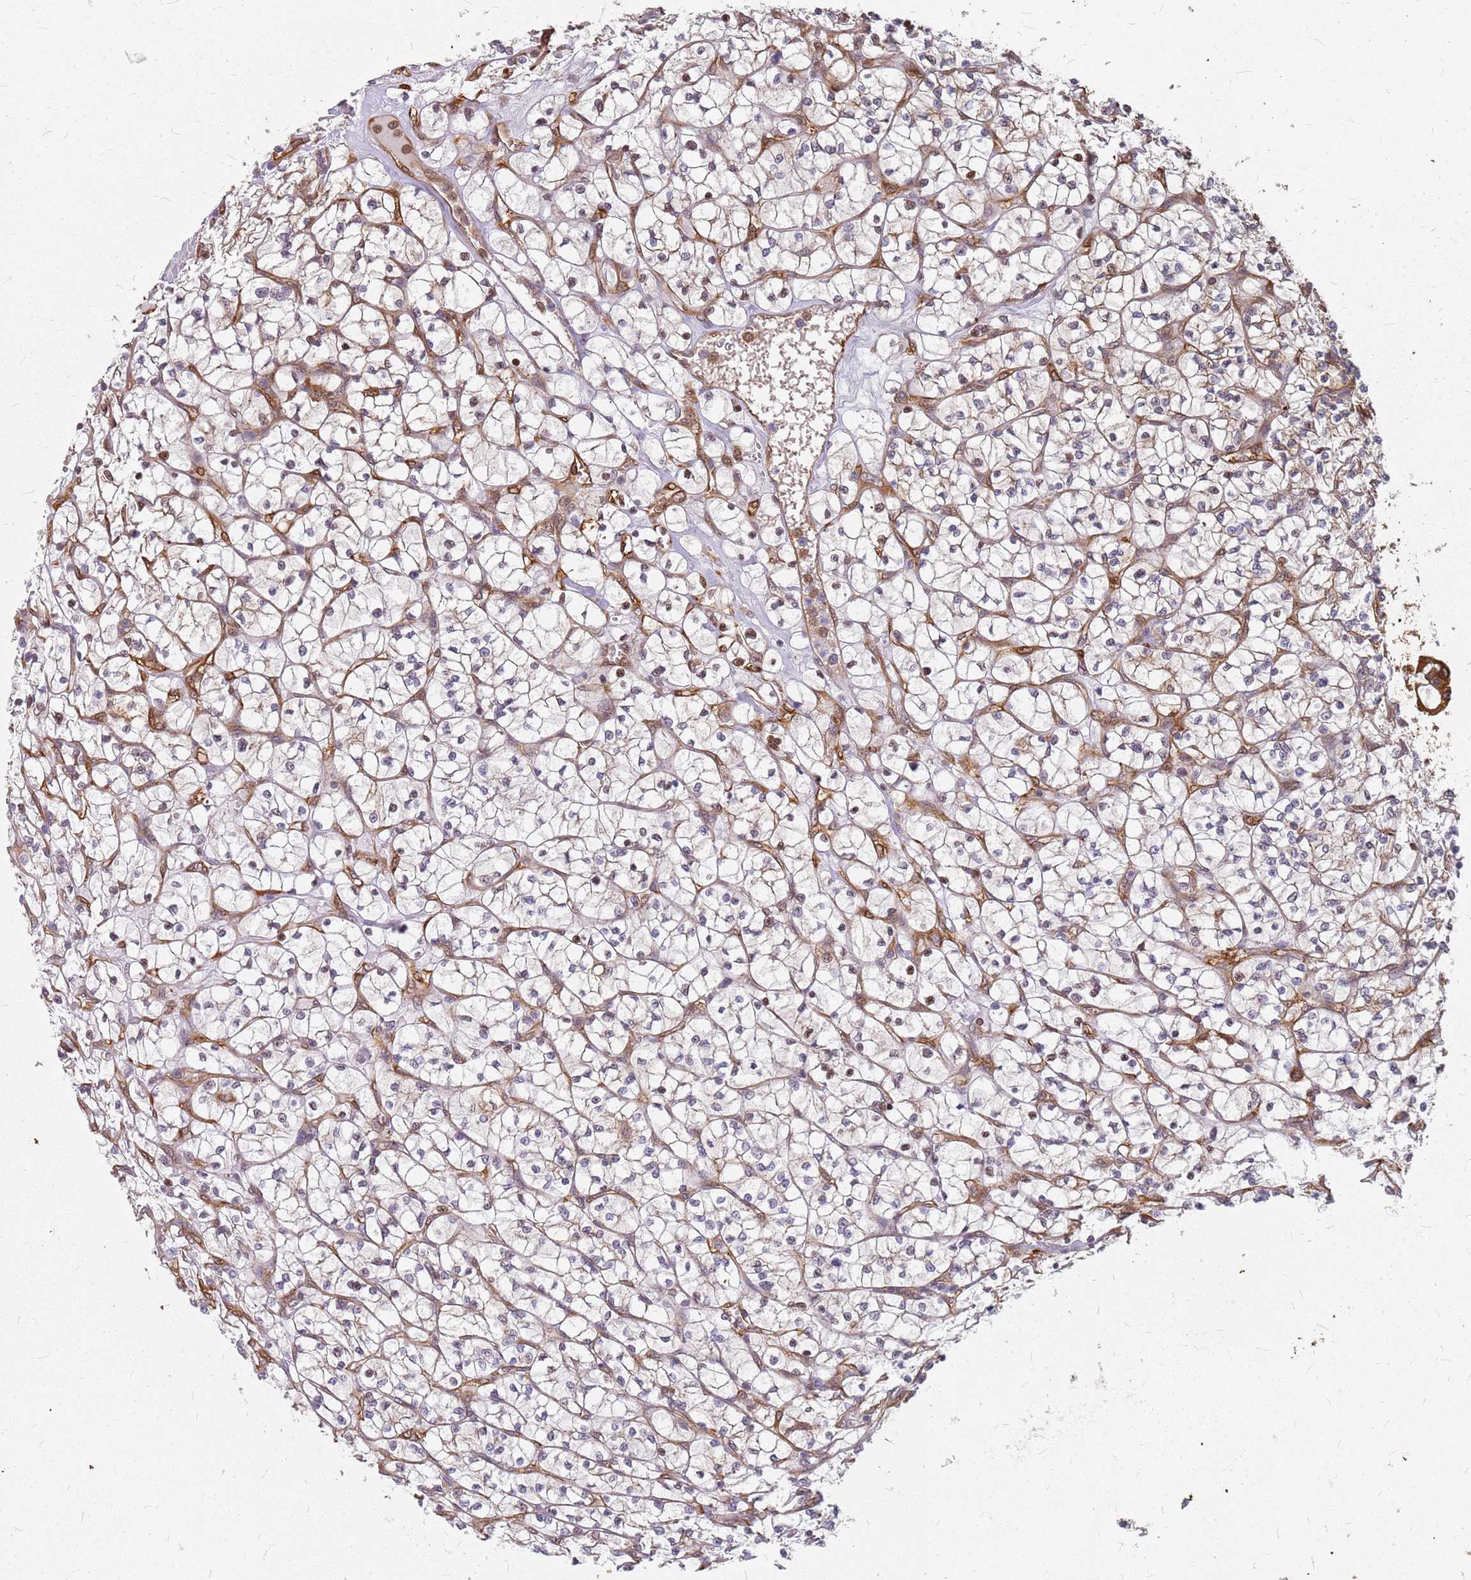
{"staining": {"intensity": "weak", "quantity": "25%-75%", "location": "cytoplasmic/membranous"}, "tissue": "renal cancer", "cell_type": "Tumor cells", "image_type": "cancer", "snomed": [{"axis": "morphology", "description": "Adenocarcinoma, NOS"}, {"axis": "topography", "description": "Kidney"}], "caption": "This micrograph exhibits renal cancer (adenocarcinoma) stained with IHC to label a protein in brown. The cytoplasmic/membranous of tumor cells show weak positivity for the protein. Nuclei are counter-stained blue.", "gene": "HDX", "patient": {"sex": "female", "age": 64}}